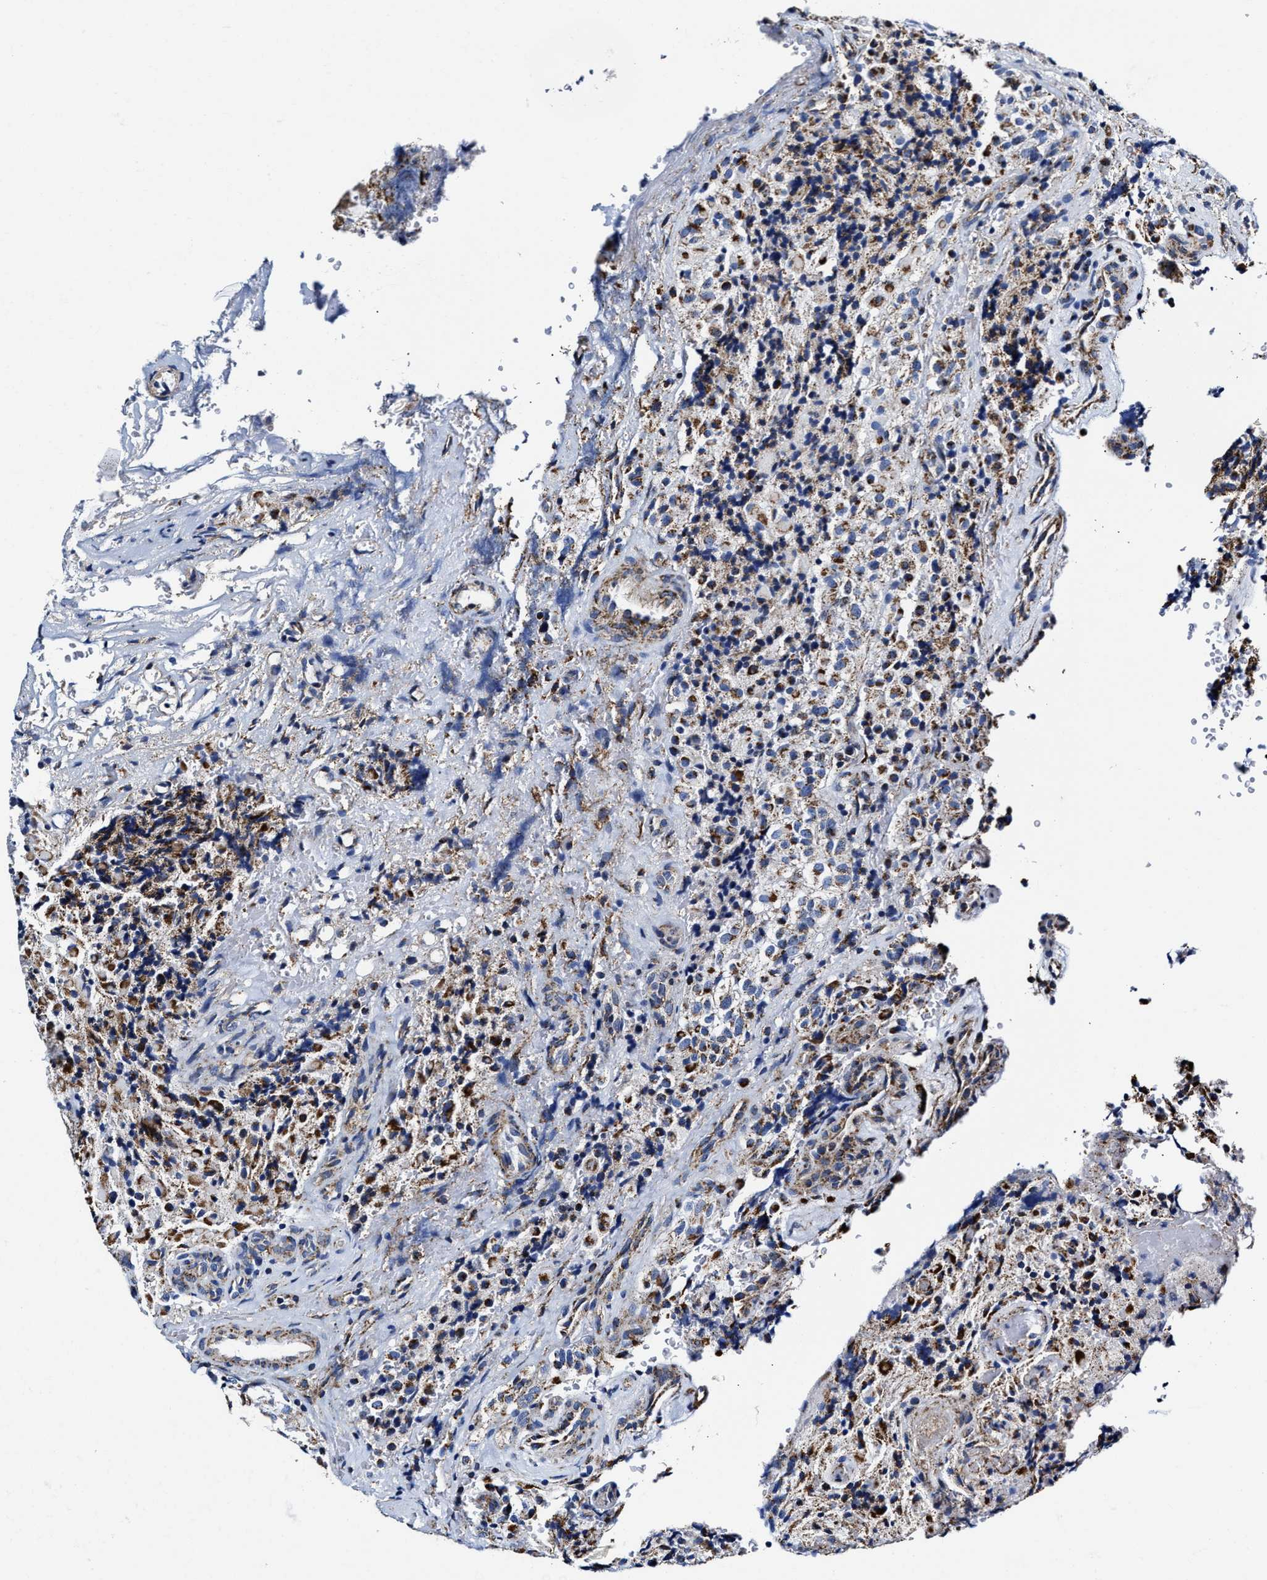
{"staining": {"intensity": "moderate", "quantity": "25%-75%", "location": "cytoplasmic/membranous"}, "tissue": "glioma", "cell_type": "Tumor cells", "image_type": "cancer", "snomed": [{"axis": "morphology", "description": "Glioma, malignant, High grade"}, {"axis": "topography", "description": "Brain"}], "caption": "Immunohistochemical staining of malignant glioma (high-grade) displays medium levels of moderate cytoplasmic/membranous staining in about 25%-75% of tumor cells.", "gene": "HINT2", "patient": {"sex": "male", "age": 71}}